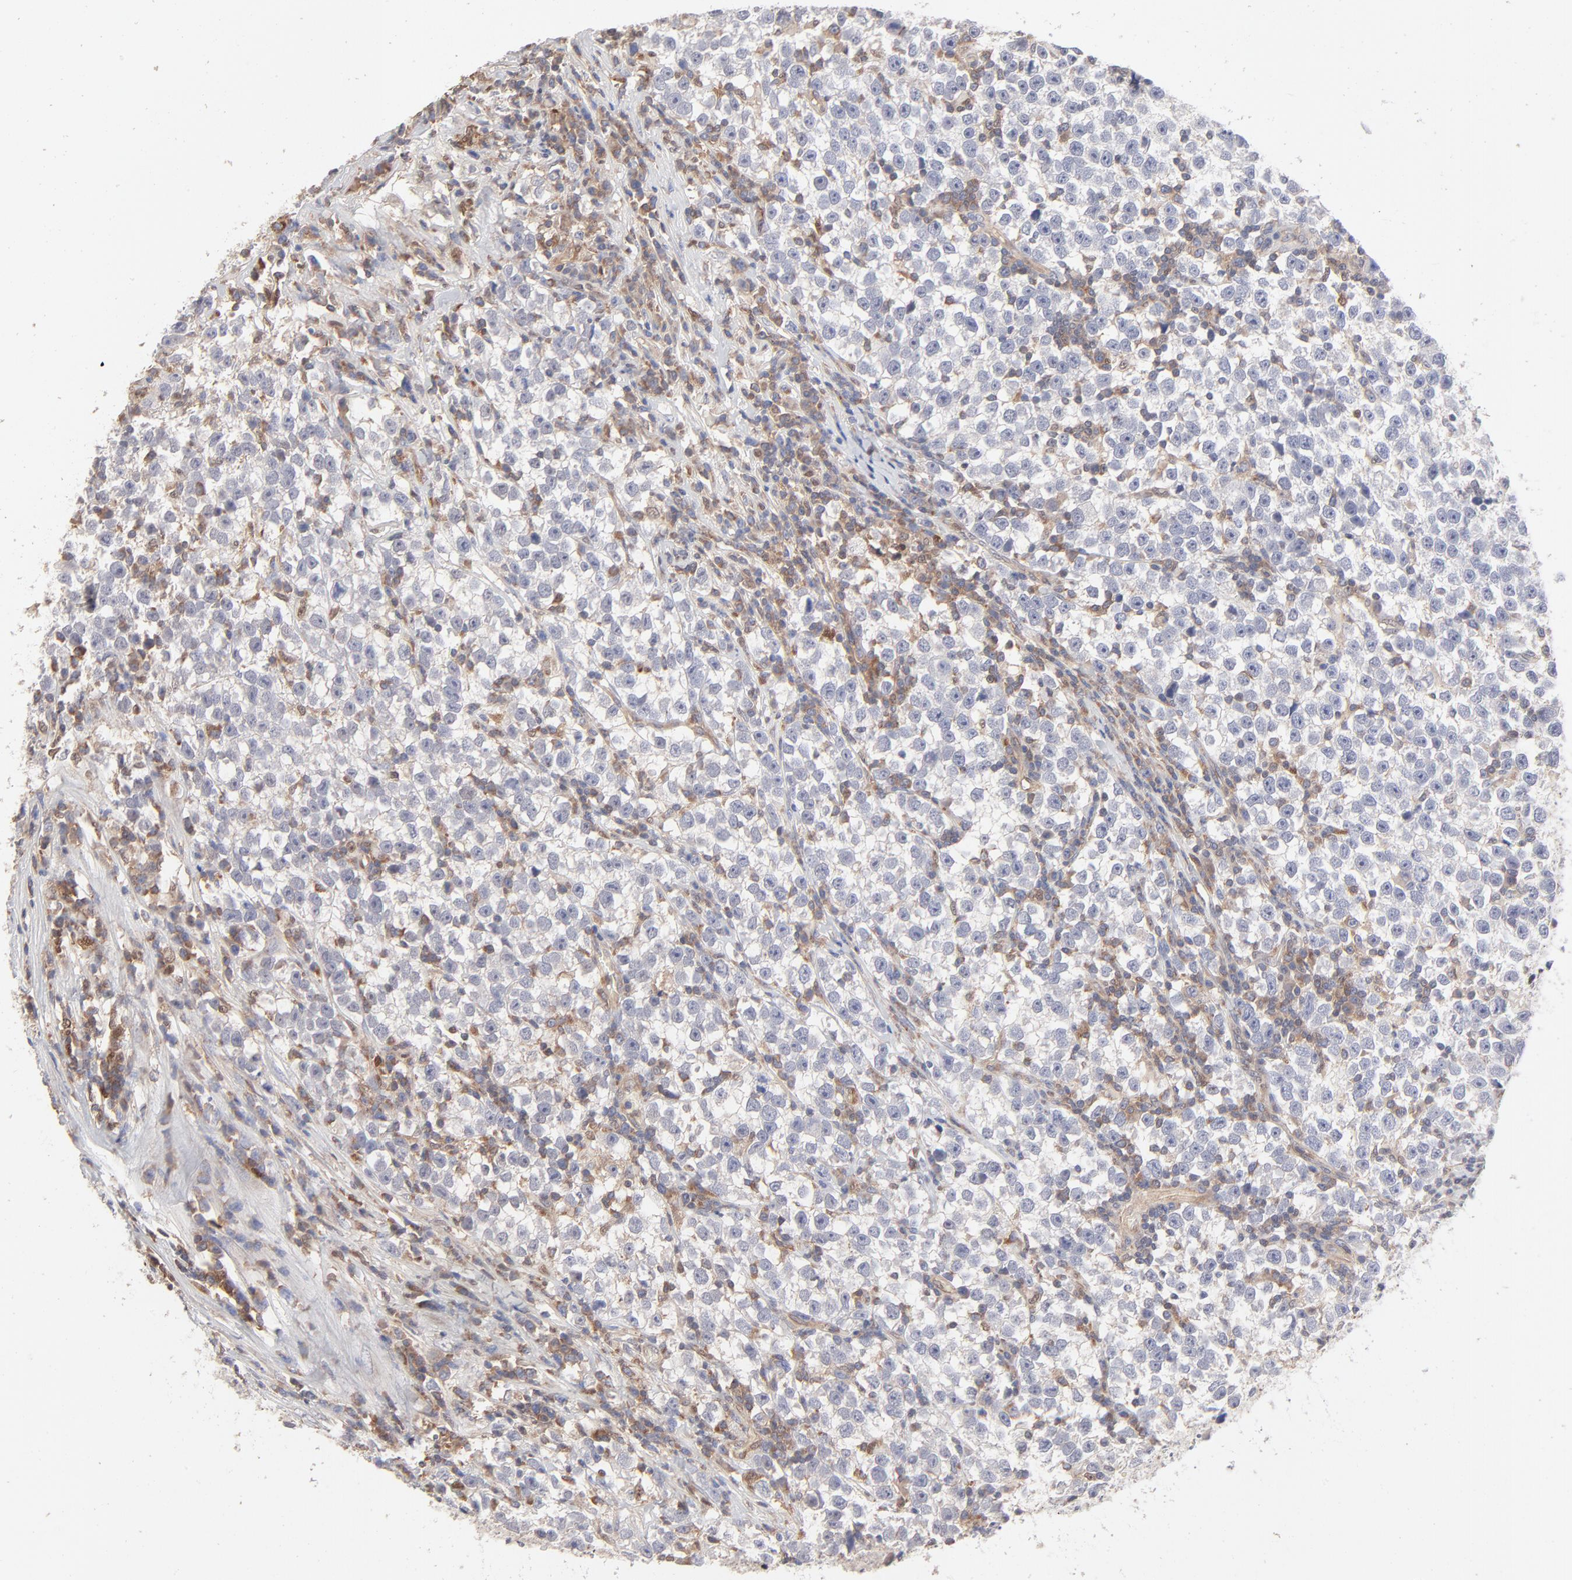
{"staining": {"intensity": "negative", "quantity": "none", "location": "none"}, "tissue": "testis cancer", "cell_type": "Tumor cells", "image_type": "cancer", "snomed": [{"axis": "morphology", "description": "Seminoma, NOS"}, {"axis": "topography", "description": "Testis"}], "caption": "Immunohistochemistry of human testis seminoma displays no positivity in tumor cells.", "gene": "ARHGEF6", "patient": {"sex": "male", "age": 43}}